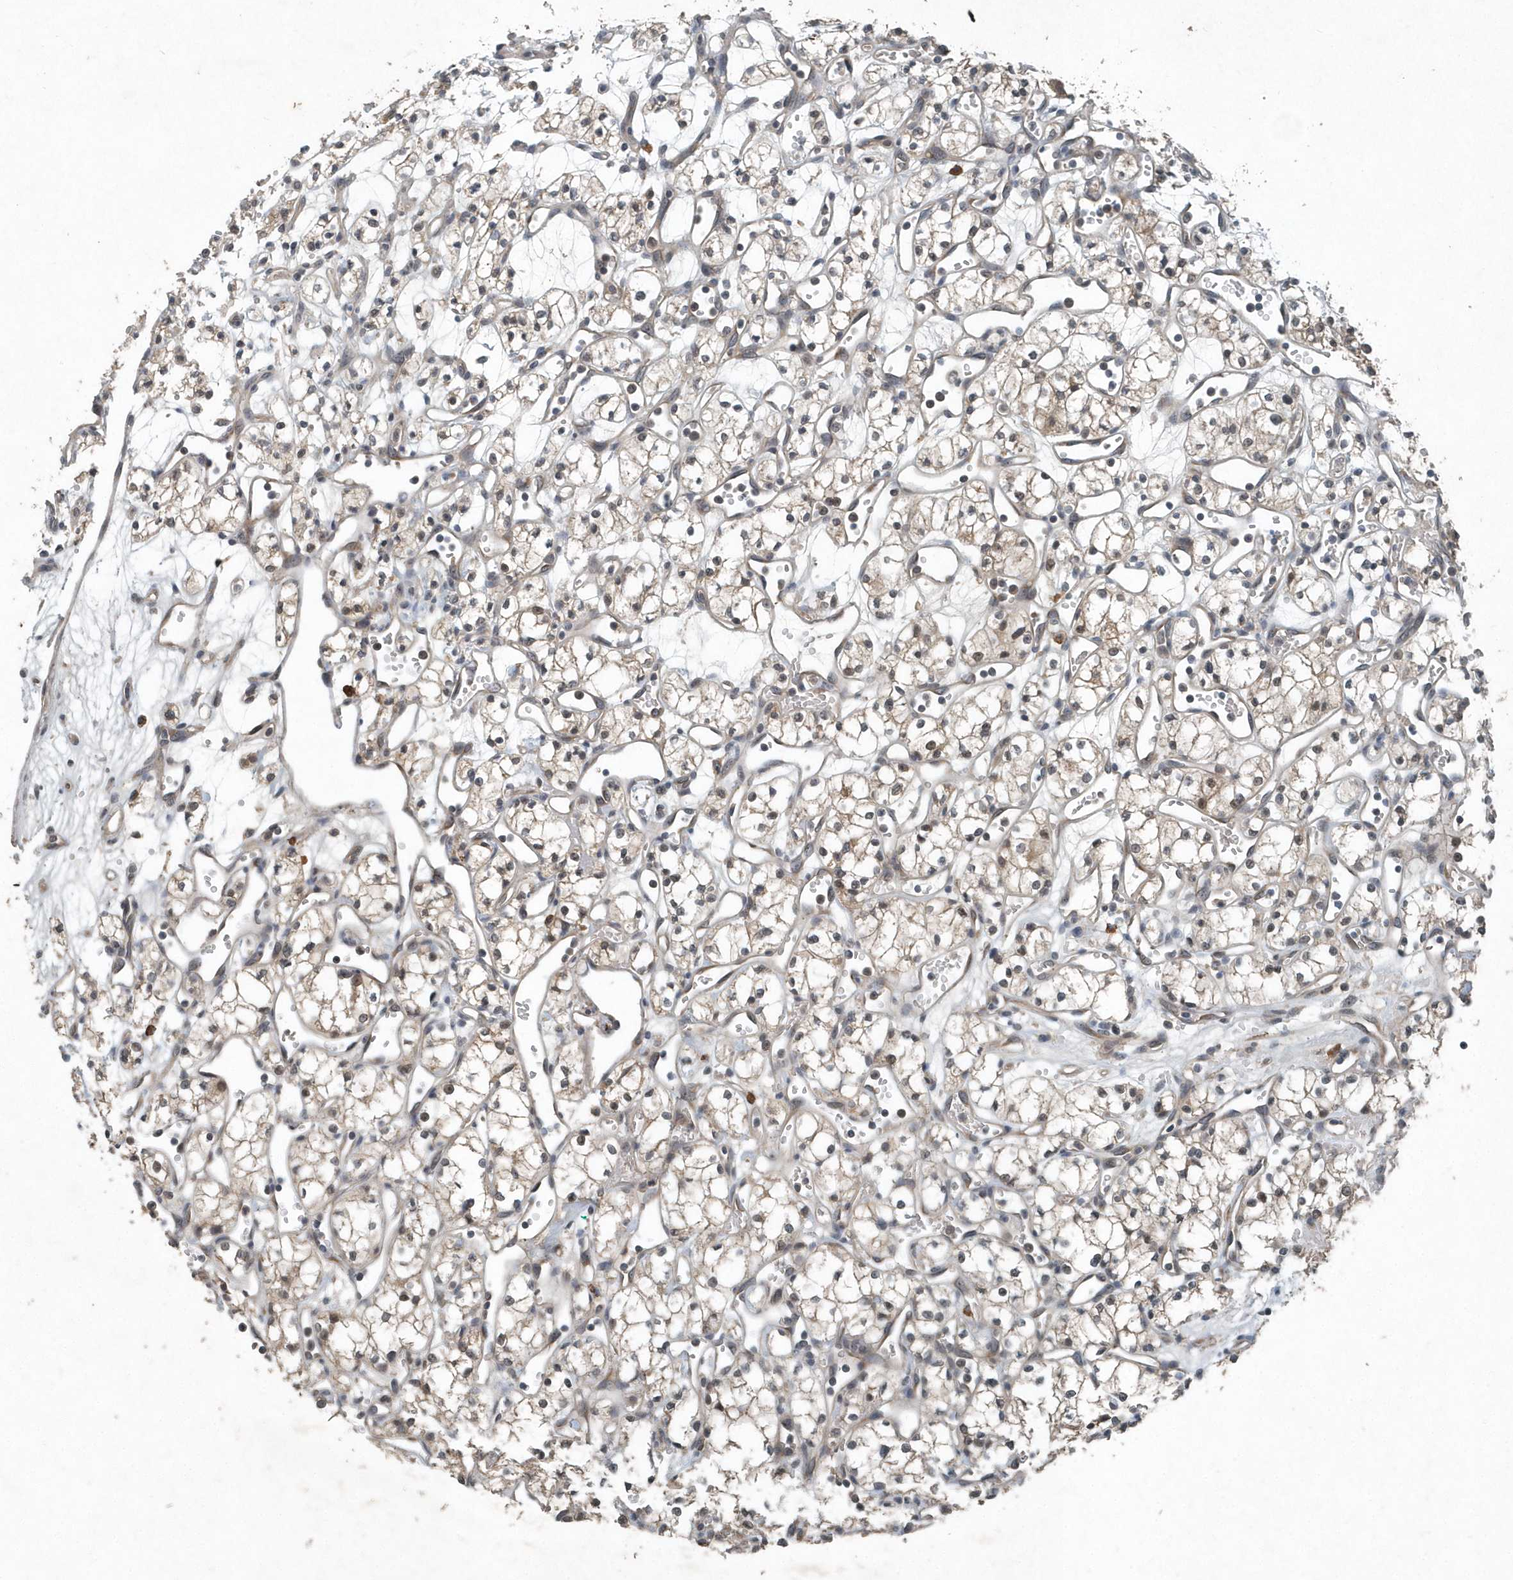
{"staining": {"intensity": "weak", "quantity": "<25%", "location": "cytoplasmic/membranous"}, "tissue": "renal cancer", "cell_type": "Tumor cells", "image_type": "cancer", "snomed": [{"axis": "morphology", "description": "Adenocarcinoma, NOS"}, {"axis": "topography", "description": "Kidney"}], "caption": "There is no significant positivity in tumor cells of renal cancer.", "gene": "SCFD2", "patient": {"sex": "male", "age": 59}}